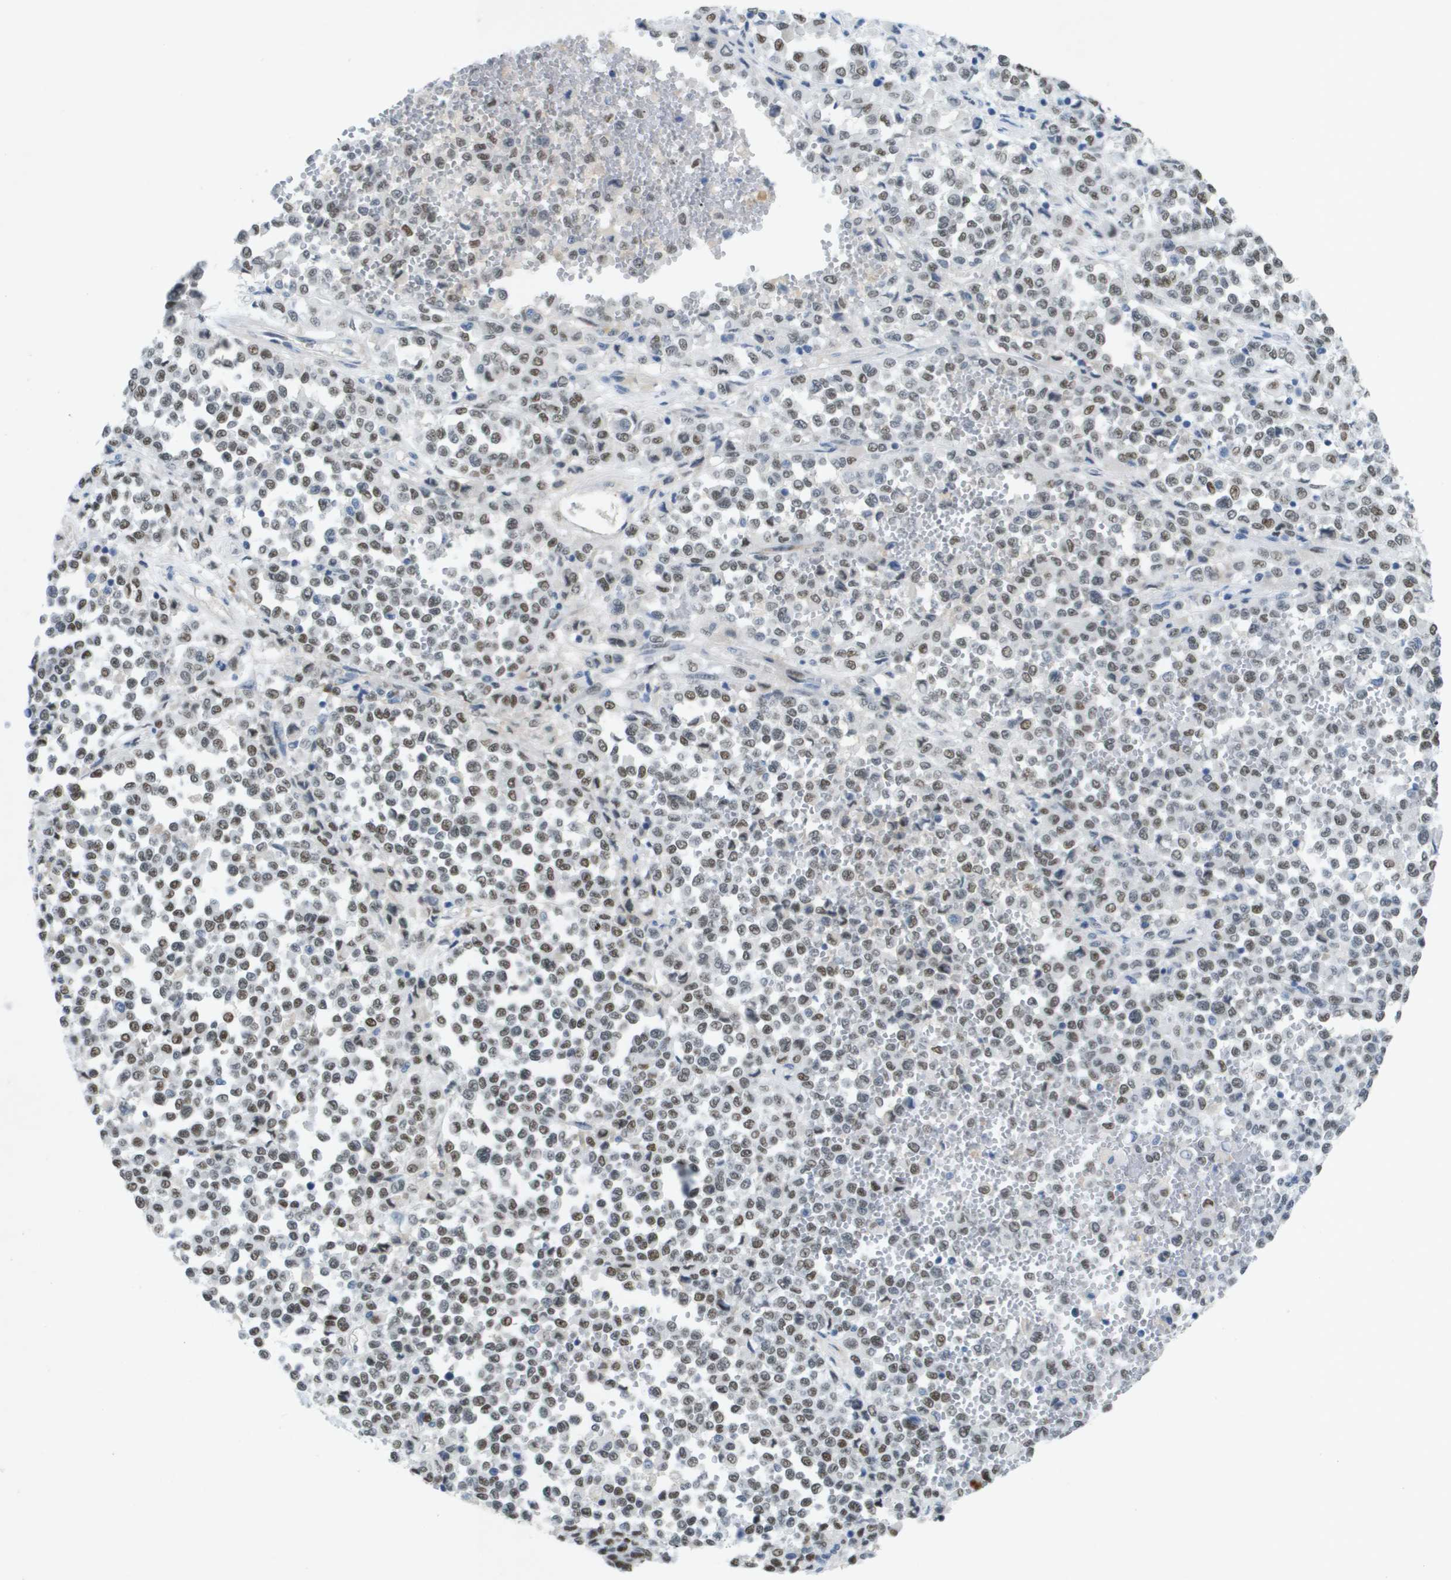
{"staining": {"intensity": "moderate", "quantity": ">75%", "location": "nuclear"}, "tissue": "melanoma", "cell_type": "Tumor cells", "image_type": "cancer", "snomed": [{"axis": "morphology", "description": "Malignant melanoma, Metastatic site"}, {"axis": "topography", "description": "Pancreas"}], "caption": "Malignant melanoma (metastatic site) stained with IHC reveals moderate nuclear expression in about >75% of tumor cells.", "gene": "TP53RK", "patient": {"sex": "female", "age": 30}}